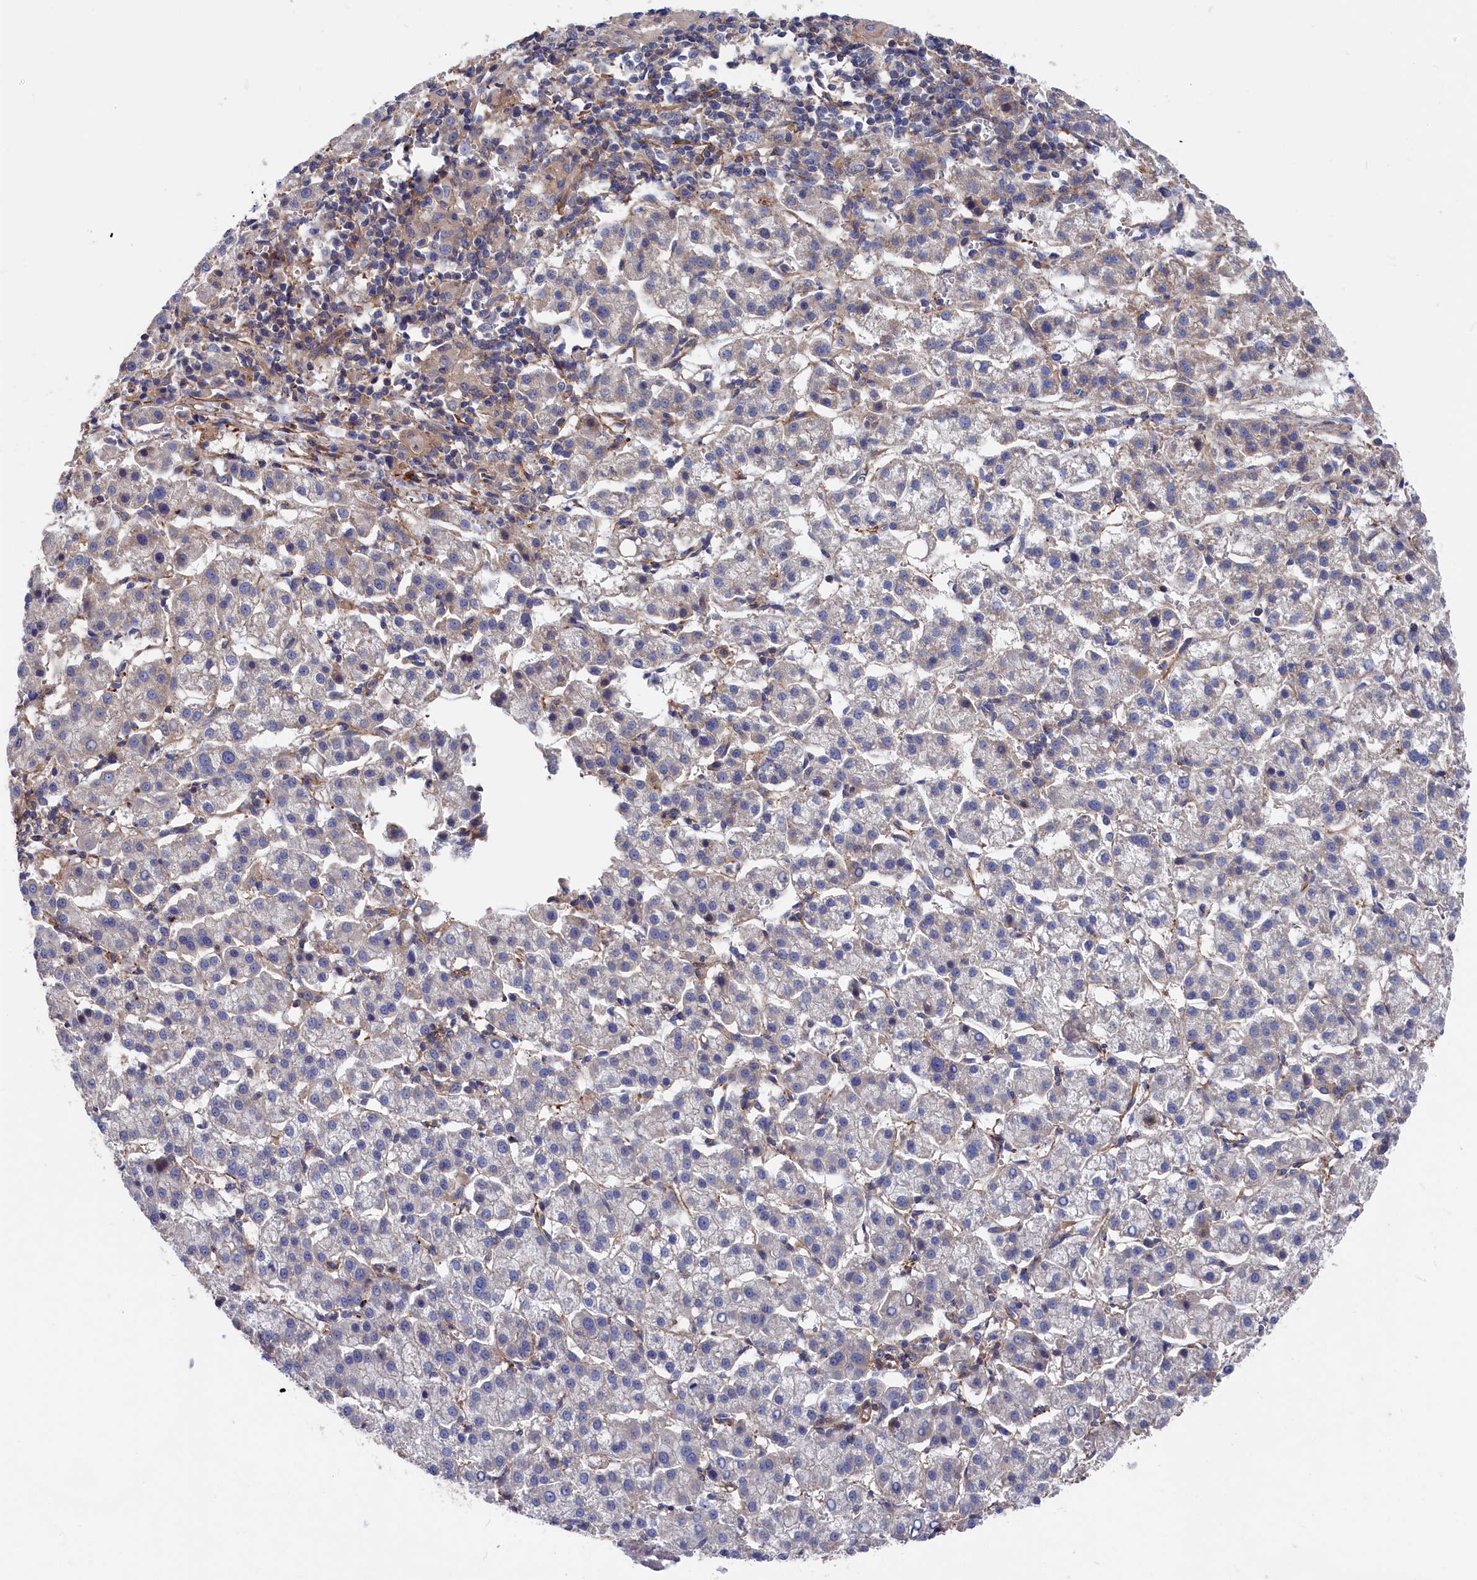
{"staining": {"intensity": "negative", "quantity": "none", "location": "none"}, "tissue": "liver cancer", "cell_type": "Tumor cells", "image_type": "cancer", "snomed": [{"axis": "morphology", "description": "Carcinoma, Hepatocellular, NOS"}, {"axis": "topography", "description": "Liver"}], "caption": "Protein analysis of hepatocellular carcinoma (liver) exhibits no significant expression in tumor cells. (Brightfield microscopy of DAB IHC at high magnification).", "gene": "LDHD", "patient": {"sex": "female", "age": 58}}